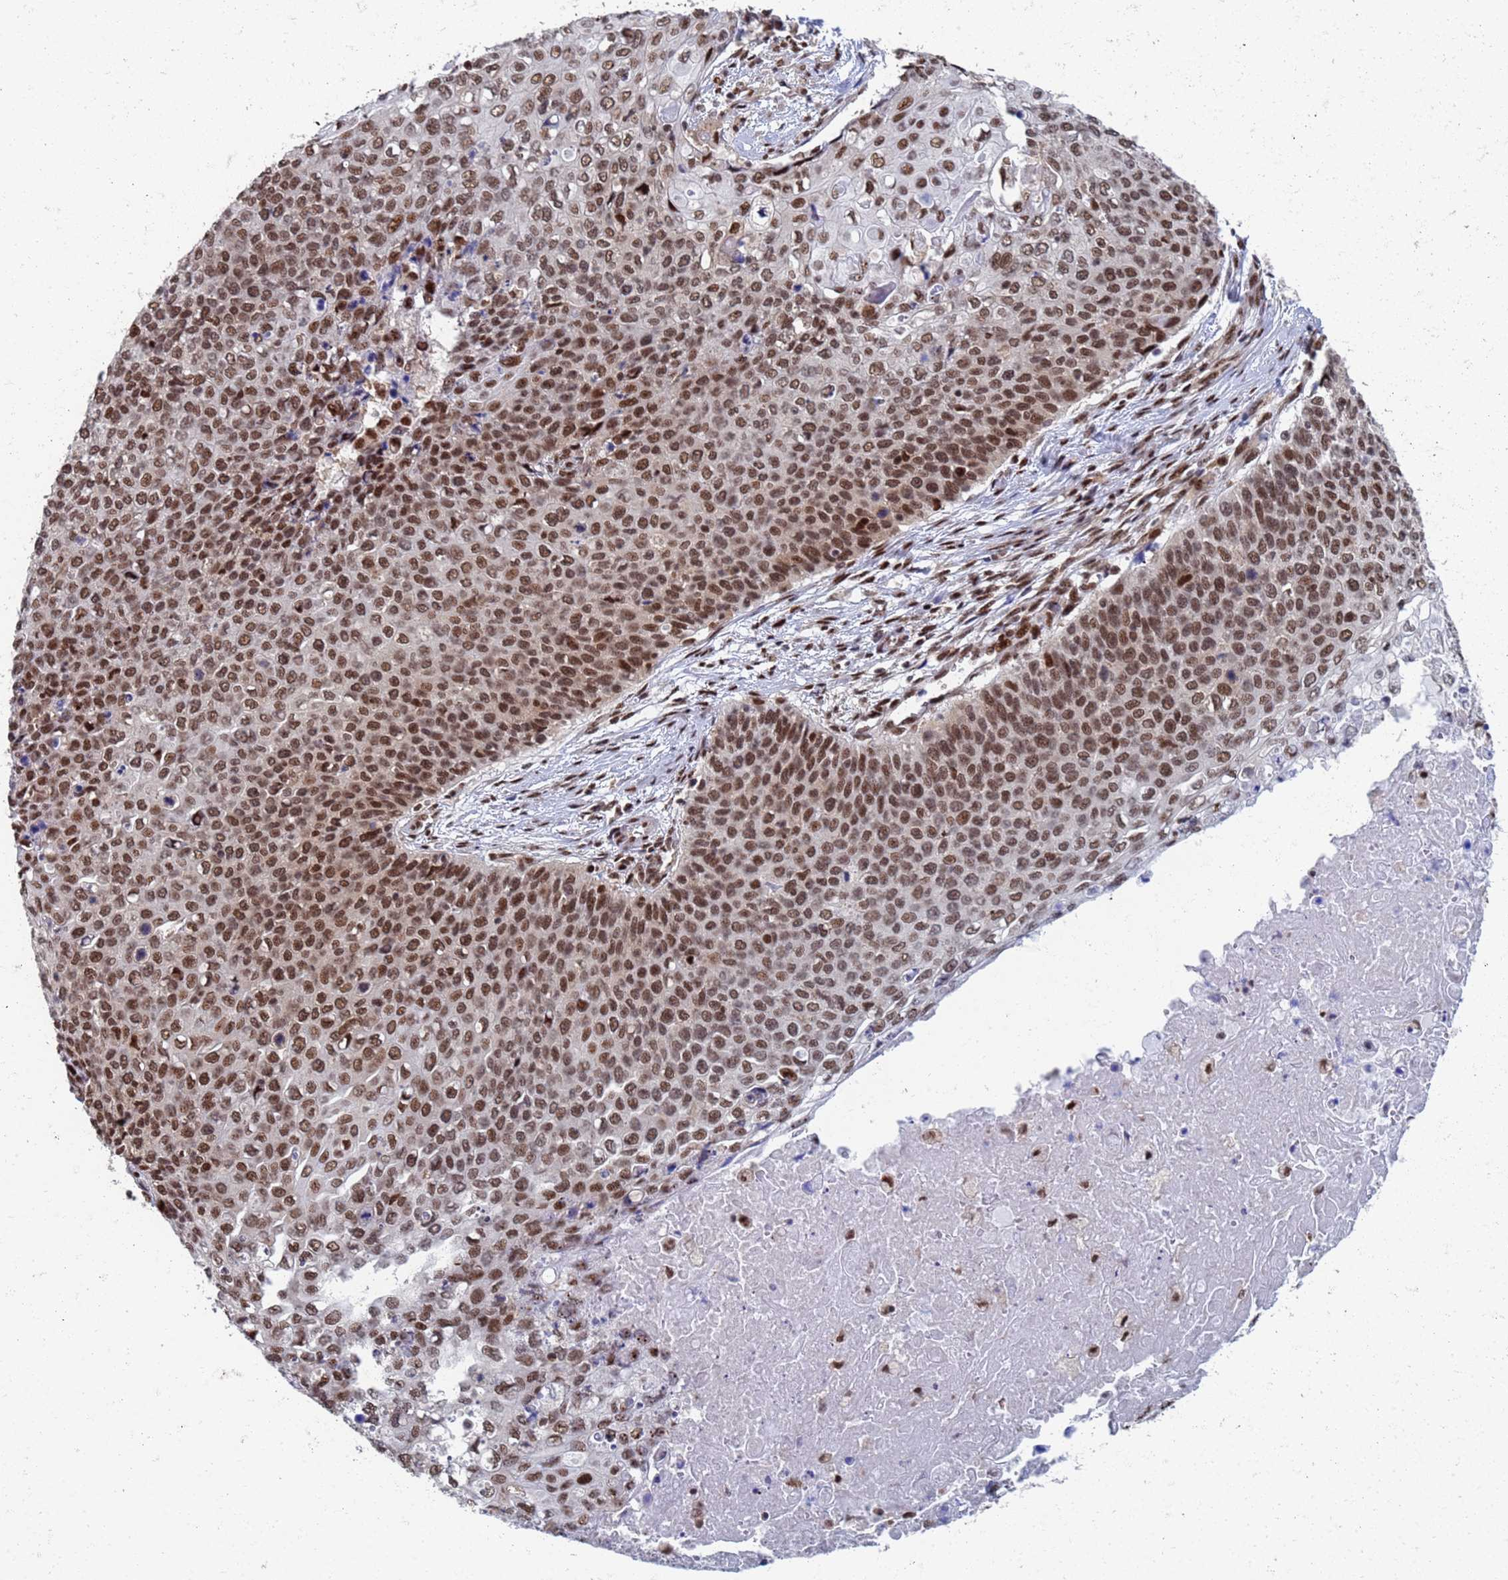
{"staining": {"intensity": "moderate", "quantity": ">75%", "location": "nuclear"}, "tissue": "cervical cancer", "cell_type": "Tumor cells", "image_type": "cancer", "snomed": [{"axis": "morphology", "description": "Squamous cell carcinoma, NOS"}, {"axis": "topography", "description": "Cervix"}], "caption": "An IHC image of neoplastic tissue is shown. Protein staining in brown shows moderate nuclear positivity in squamous cell carcinoma (cervical) within tumor cells.", "gene": "AP5Z1", "patient": {"sex": "female", "age": 39}}